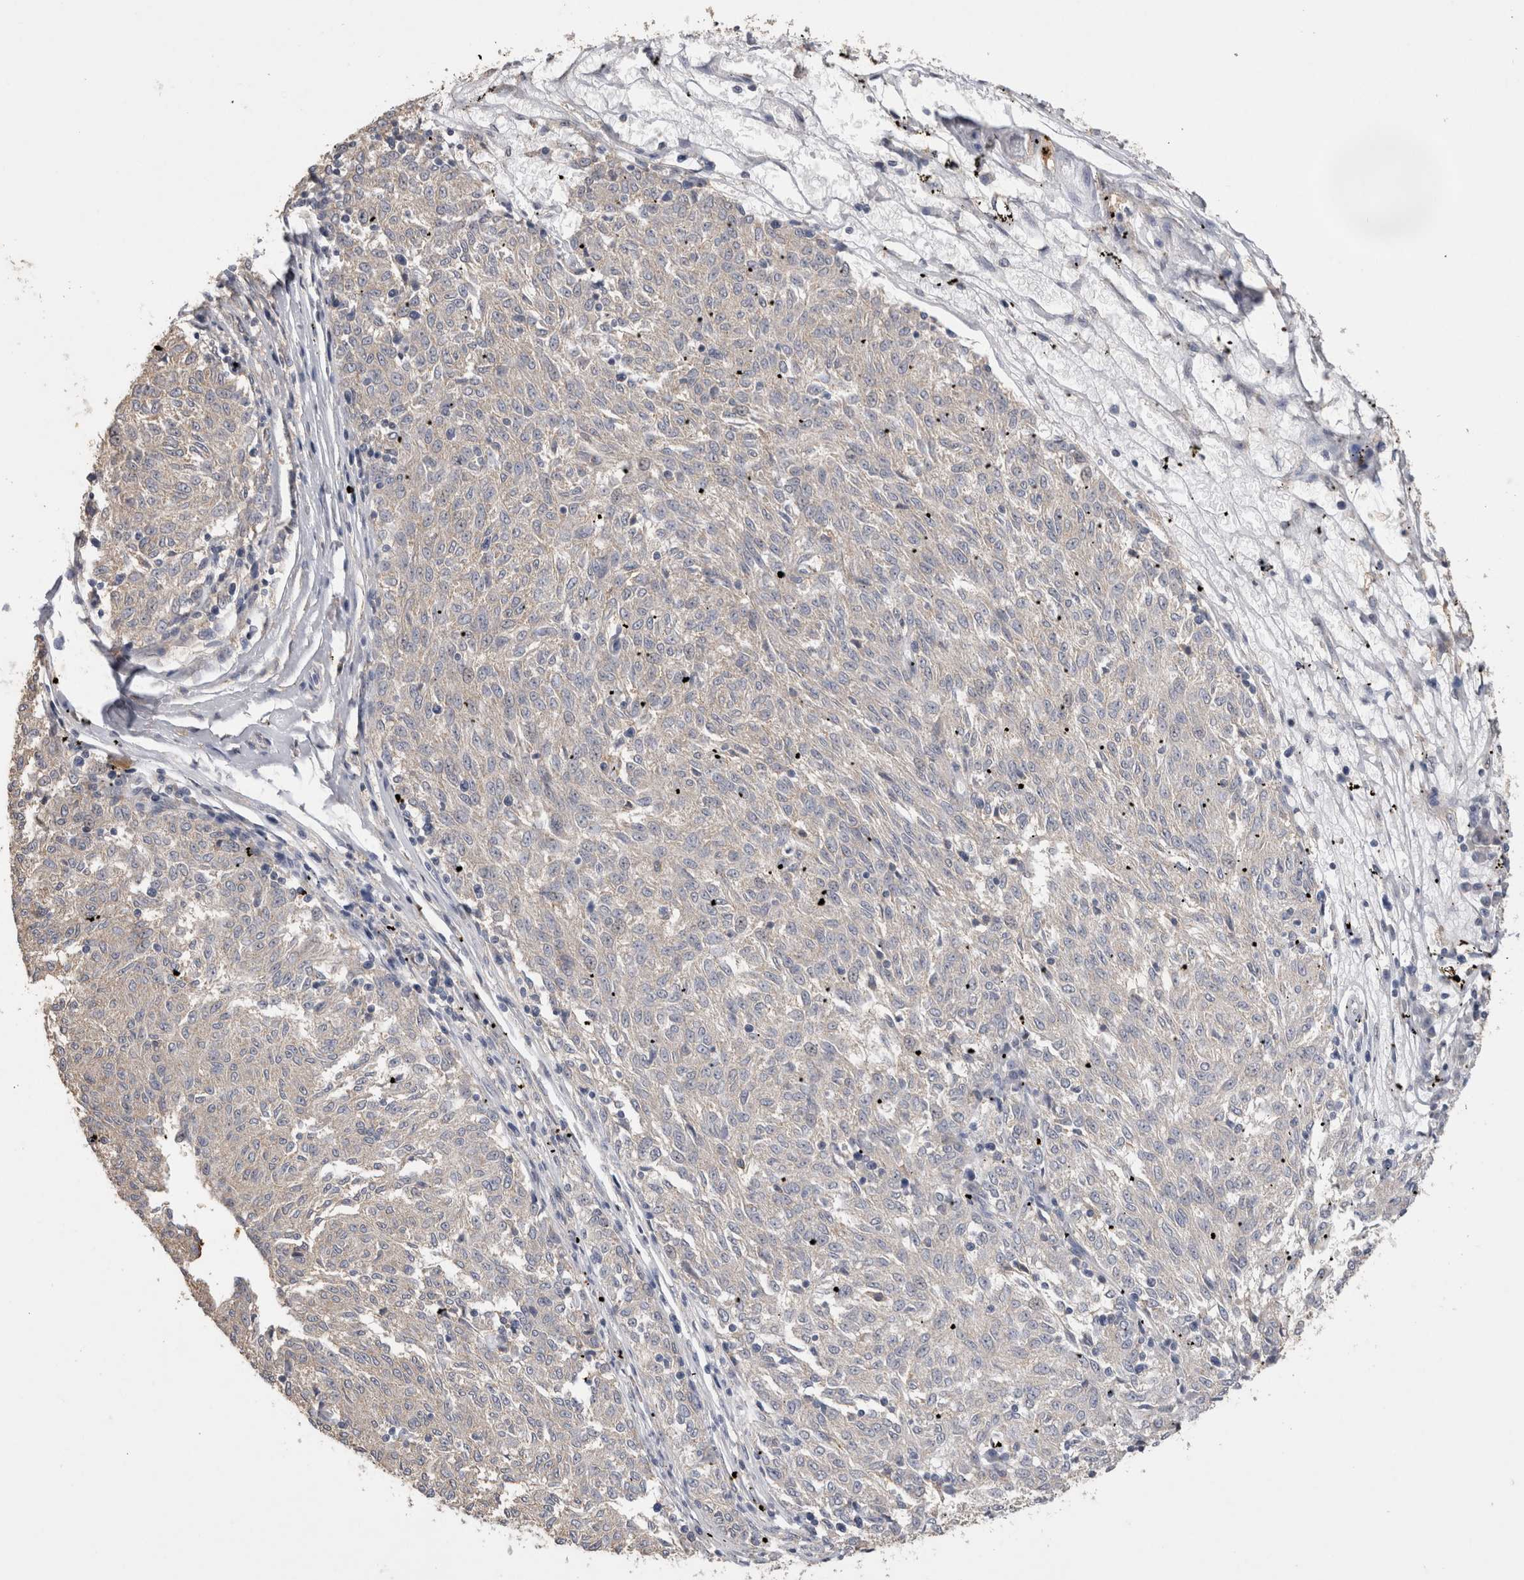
{"staining": {"intensity": "negative", "quantity": "none", "location": "none"}, "tissue": "melanoma", "cell_type": "Tumor cells", "image_type": "cancer", "snomed": [{"axis": "morphology", "description": "Malignant melanoma, NOS"}, {"axis": "topography", "description": "Skin"}], "caption": "This is an immunohistochemistry micrograph of human melanoma. There is no expression in tumor cells.", "gene": "CNTFR", "patient": {"sex": "female", "age": 72}}